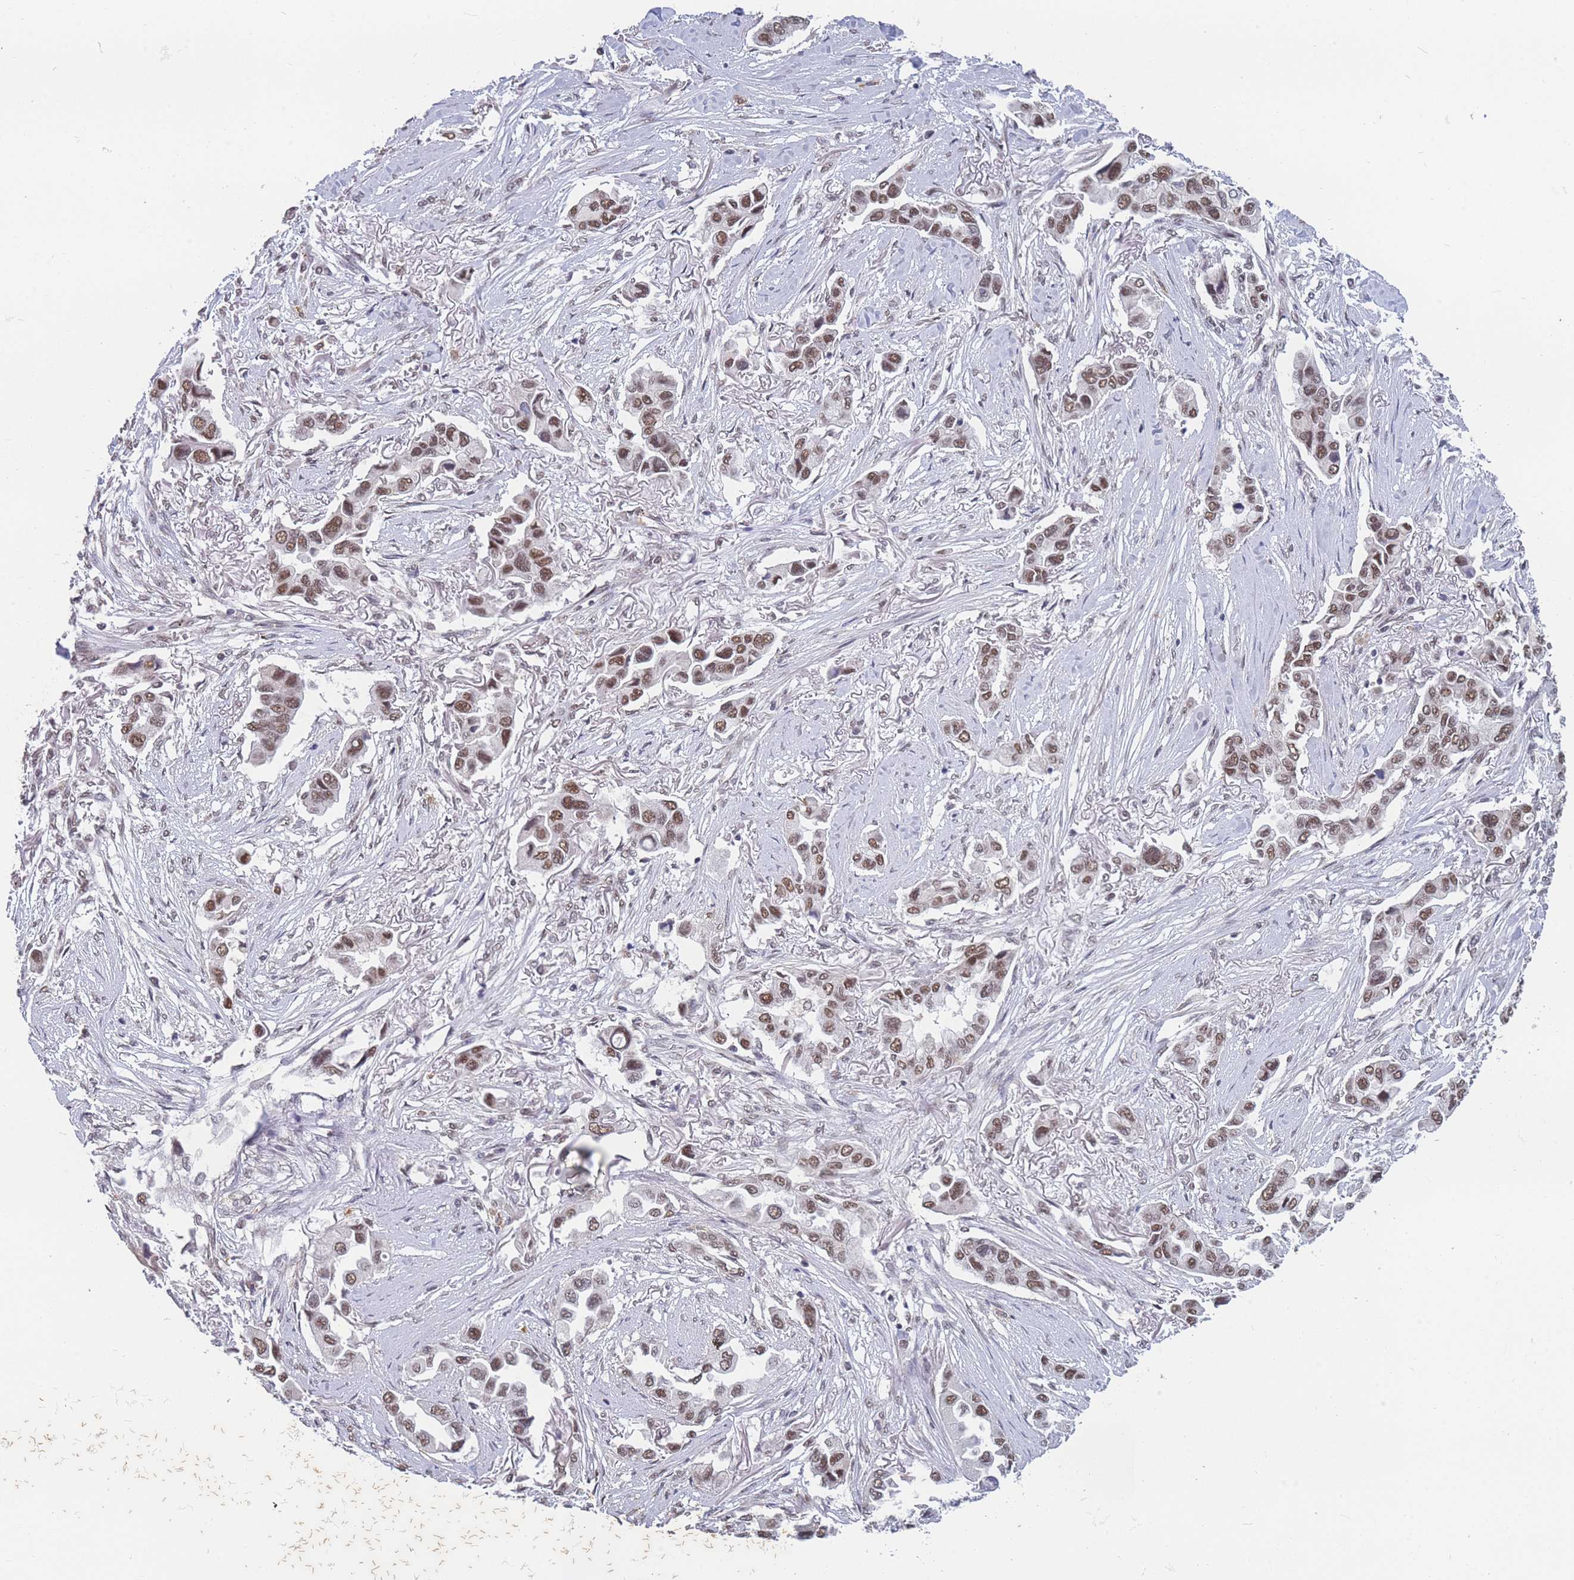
{"staining": {"intensity": "moderate", "quantity": ">75%", "location": "nuclear"}, "tissue": "lung cancer", "cell_type": "Tumor cells", "image_type": "cancer", "snomed": [{"axis": "morphology", "description": "Adenocarcinoma, NOS"}, {"axis": "topography", "description": "Lung"}], "caption": "Moderate nuclear protein positivity is seen in approximately >75% of tumor cells in adenocarcinoma (lung). Ihc stains the protein of interest in brown and the nuclei are stained blue.", "gene": "SNRPA1", "patient": {"sex": "female", "age": 76}}